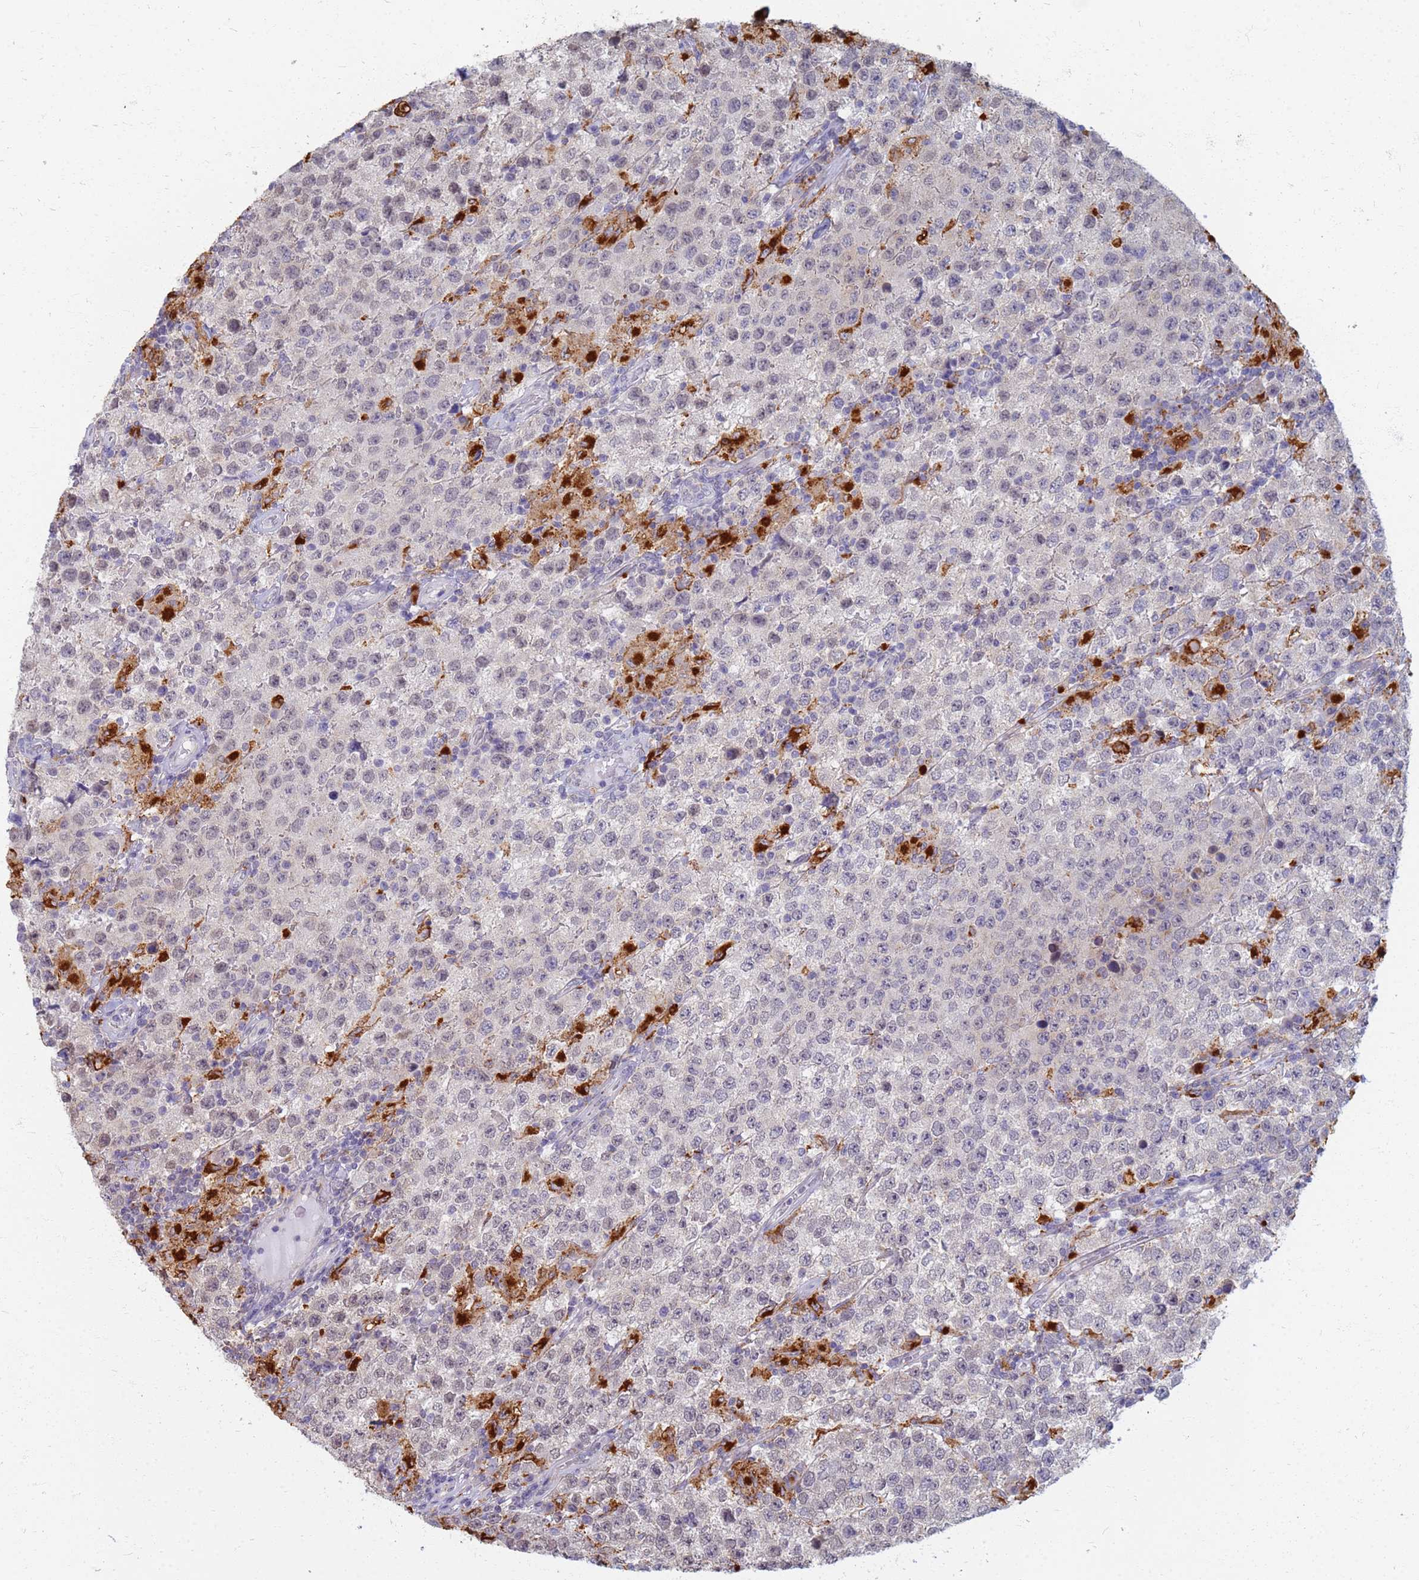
{"staining": {"intensity": "negative", "quantity": "none", "location": "none"}, "tissue": "testis cancer", "cell_type": "Tumor cells", "image_type": "cancer", "snomed": [{"axis": "morphology", "description": "Seminoma, NOS"}, {"axis": "morphology", "description": "Carcinoma, Embryonal, NOS"}, {"axis": "topography", "description": "Testis"}], "caption": "DAB (3,3'-diaminobenzidine) immunohistochemical staining of human seminoma (testis) demonstrates no significant staining in tumor cells. (DAB (3,3'-diaminobenzidine) immunohistochemistry visualized using brightfield microscopy, high magnification).", "gene": "ATP6V1E1", "patient": {"sex": "male", "age": 41}}